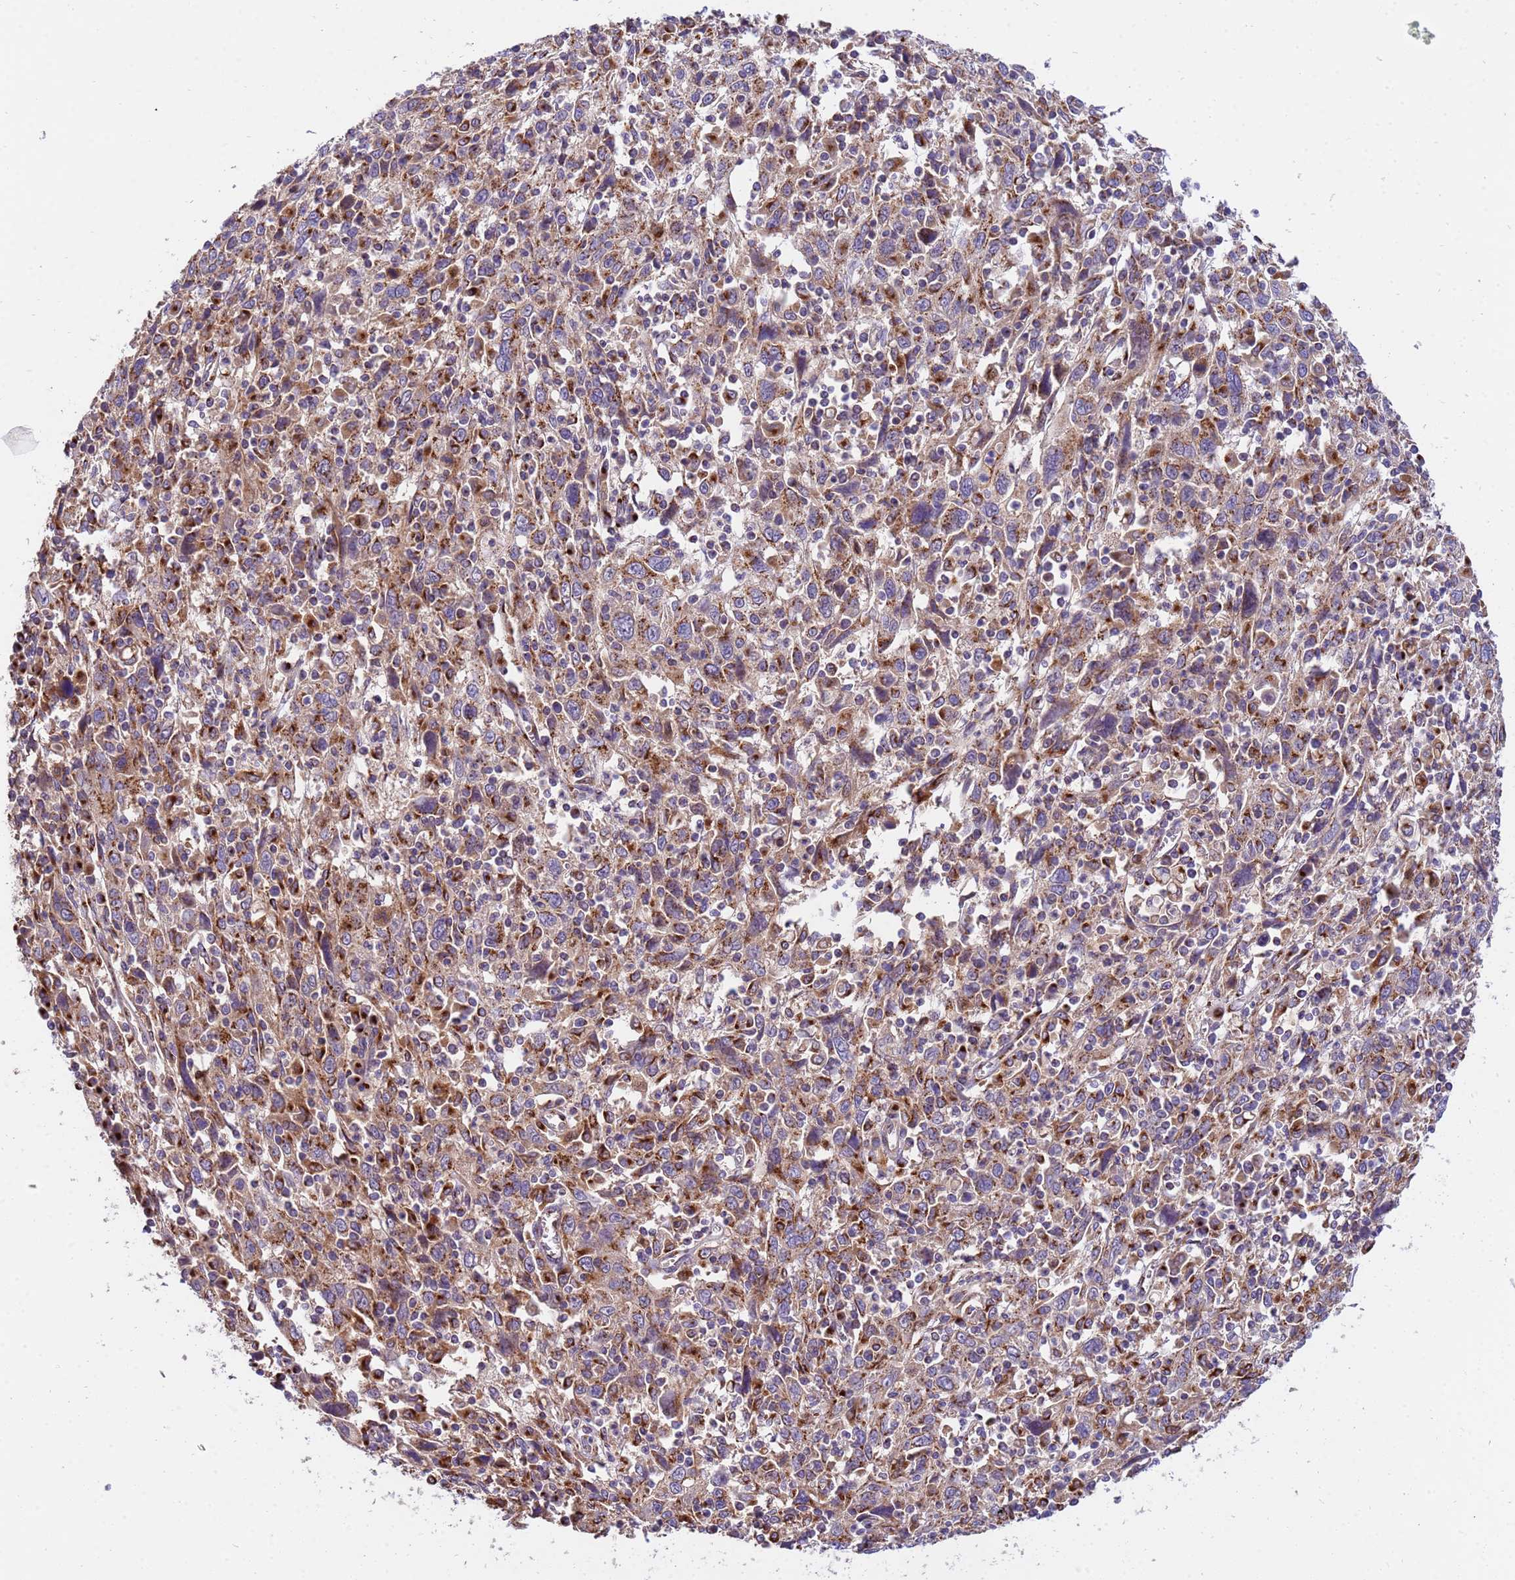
{"staining": {"intensity": "moderate", "quantity": ">75%", "location": "cytoplasmic/membranous"}, "tissue": "cervical cancer", "cell_type": "Tumor cells", "image_type": "cancer", "snomed": [{"axis": "morphology", "description": "Squamous cell carcinoma, NOS"}, {"axis": "topography", "description": "Cervix"}], "caption": "Cervical squamous cell carcinoma was stained to show a protein in brown. There is medium levels of moderate cytoplasmic/membranous expression in approximately >75% of tumor cells. Immunohistochemistry (ihc) stains the protein in brown and the nuclei are stained blue.", "gene": "HPS3", "patient": {"sex": "female", "age": 46}}